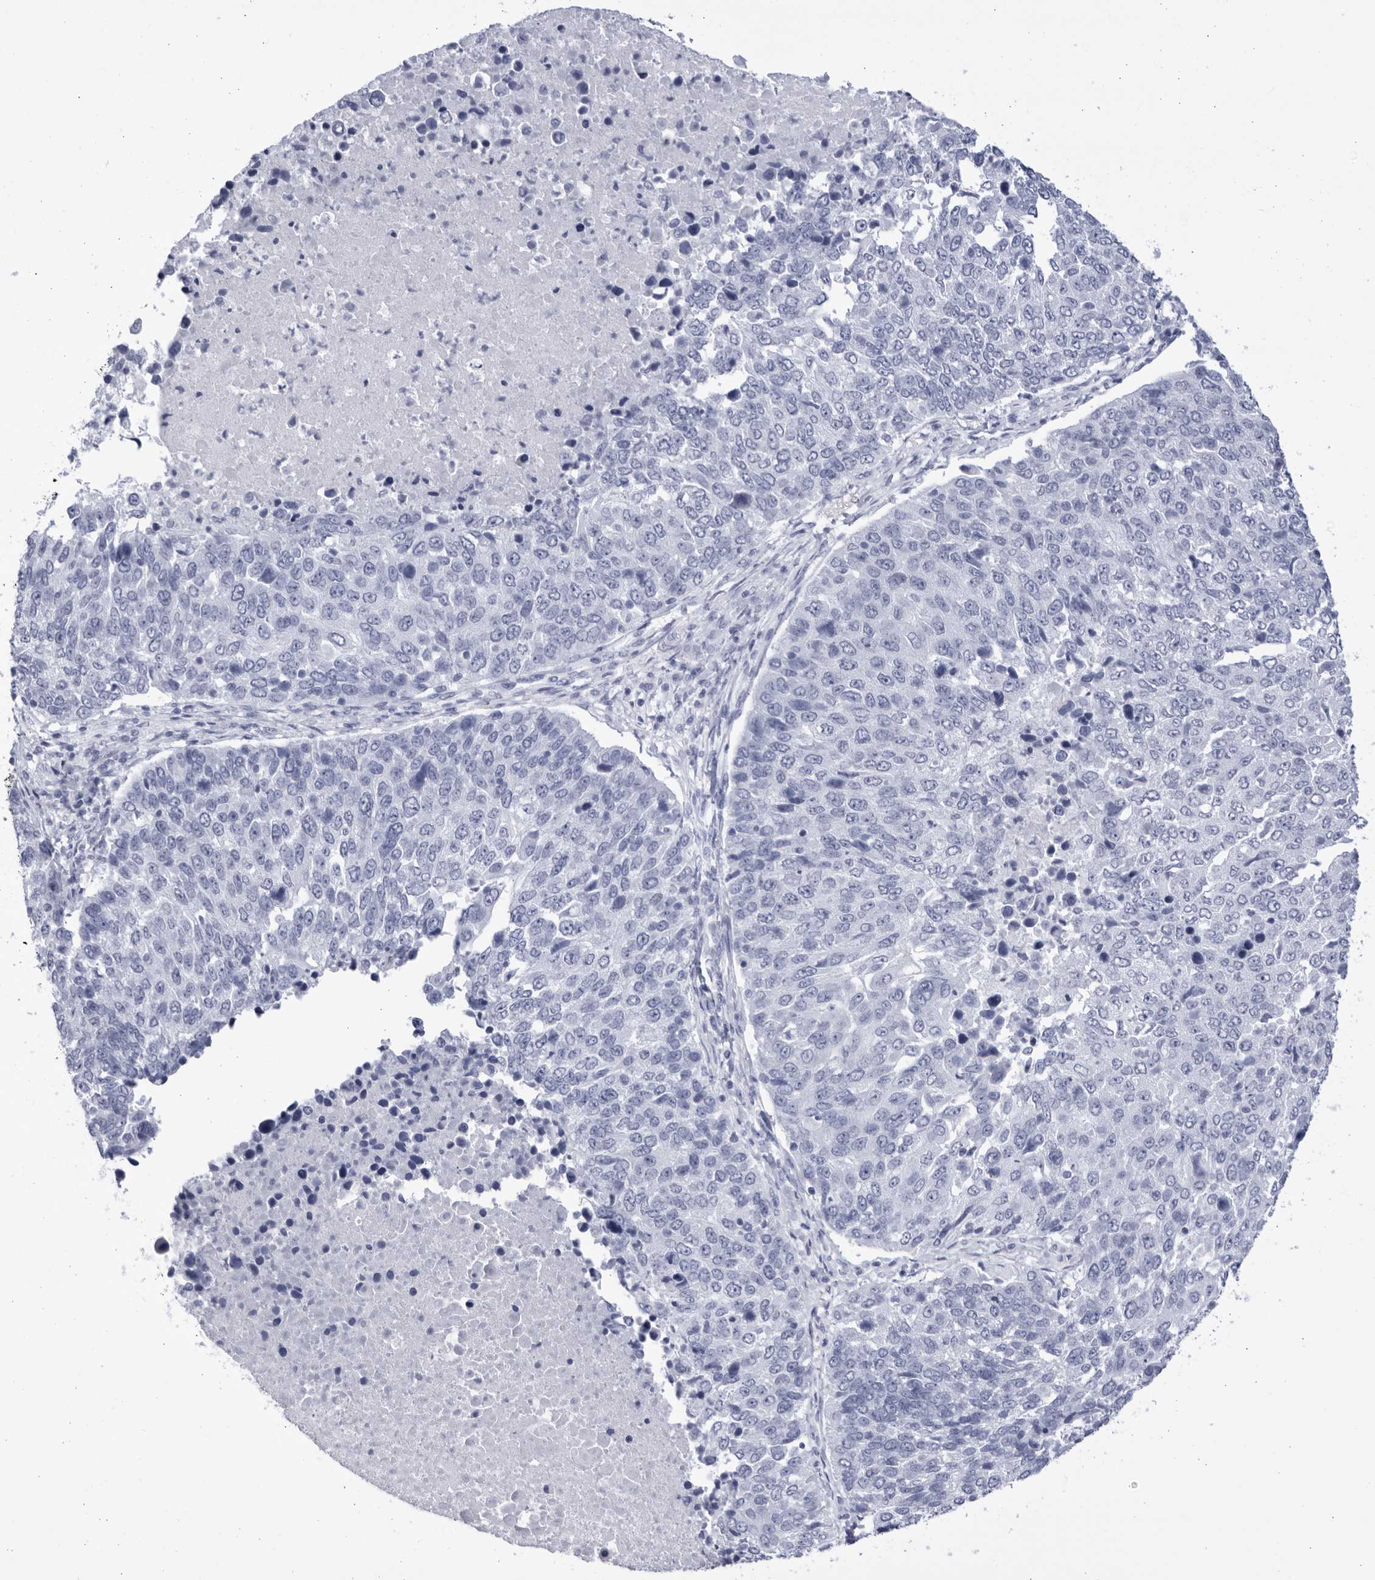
{"staining": {"intensity": "negative", "quantity": "none", "location": "none"}, "tissue": "lung cancer", "cell_type": "Tumor cells", "image_type": "cancer", "snomed": [{"axis": "morphology", "description": "Squamous cell carcinoma, NOS"}, {"axis": "topography", "description": "Lung"}], "caption": "The immunohistochemistry (IHC) image has no significant staining in tumor cells of lung squamous cell carcinoma tissue.", "gene": "CCDC181", "patient": {"sex": "male", "age": 66}}